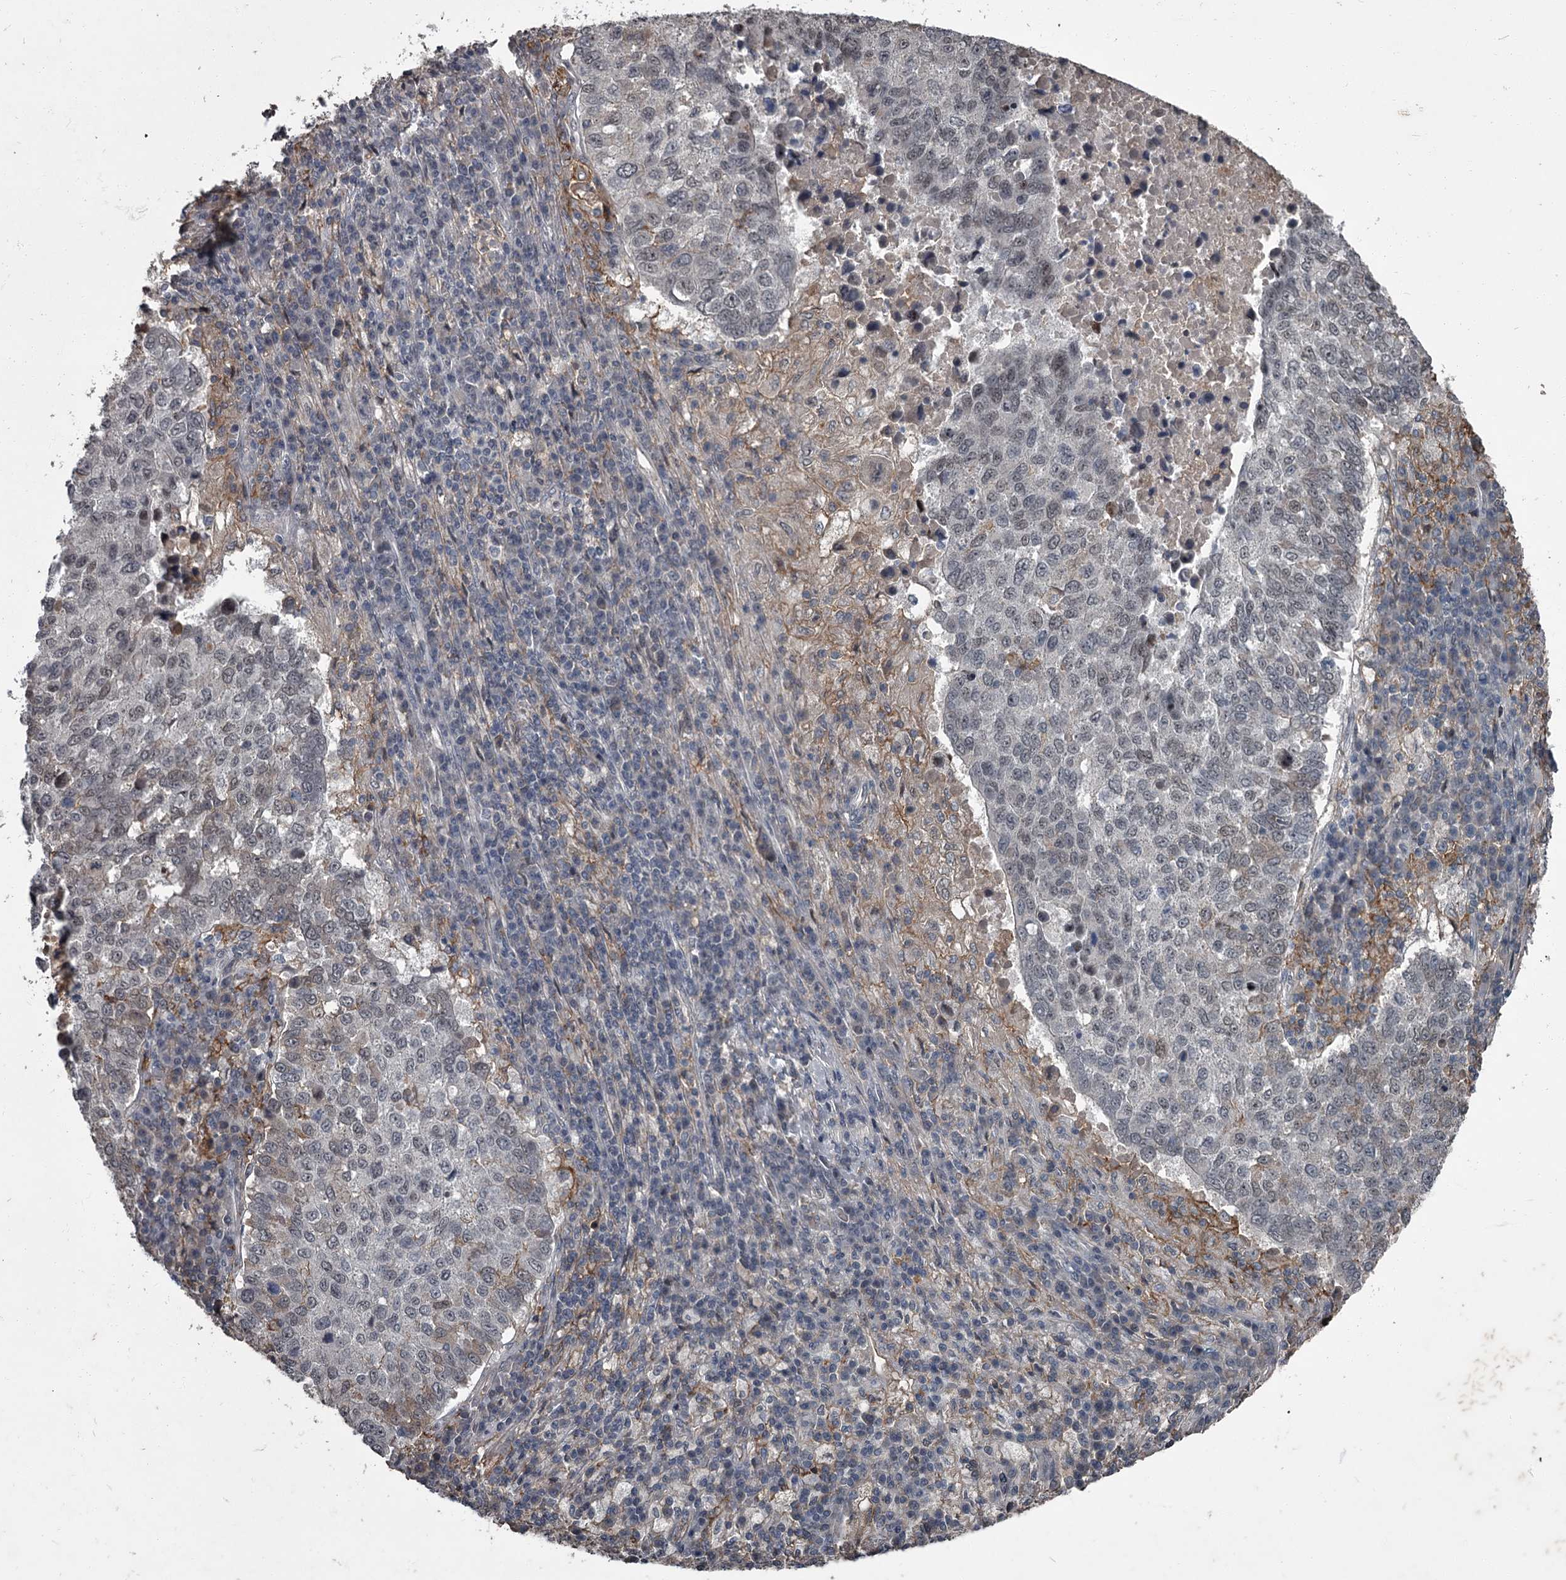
{"staining": {"intensity": "weak", "quantity": "<25%", "location": "nuclear"}, "tissue": "lung cancer", "cell_type": "Tumor cells", "image_type": "cancer", "snomed": [{"axis": "morphology", "description": "Squamous cell carcinoma, NOS"}, {"axis": "topography", "description": "Lung"}], "caption": "Immunohistochemistry photomicrograph of neoplastic tissue: lung cancer stained with DAB displays no significant protein expression in tumor cells.", "gene": "FLVCR2", "patient": {"sex": "male", "age": 73}}